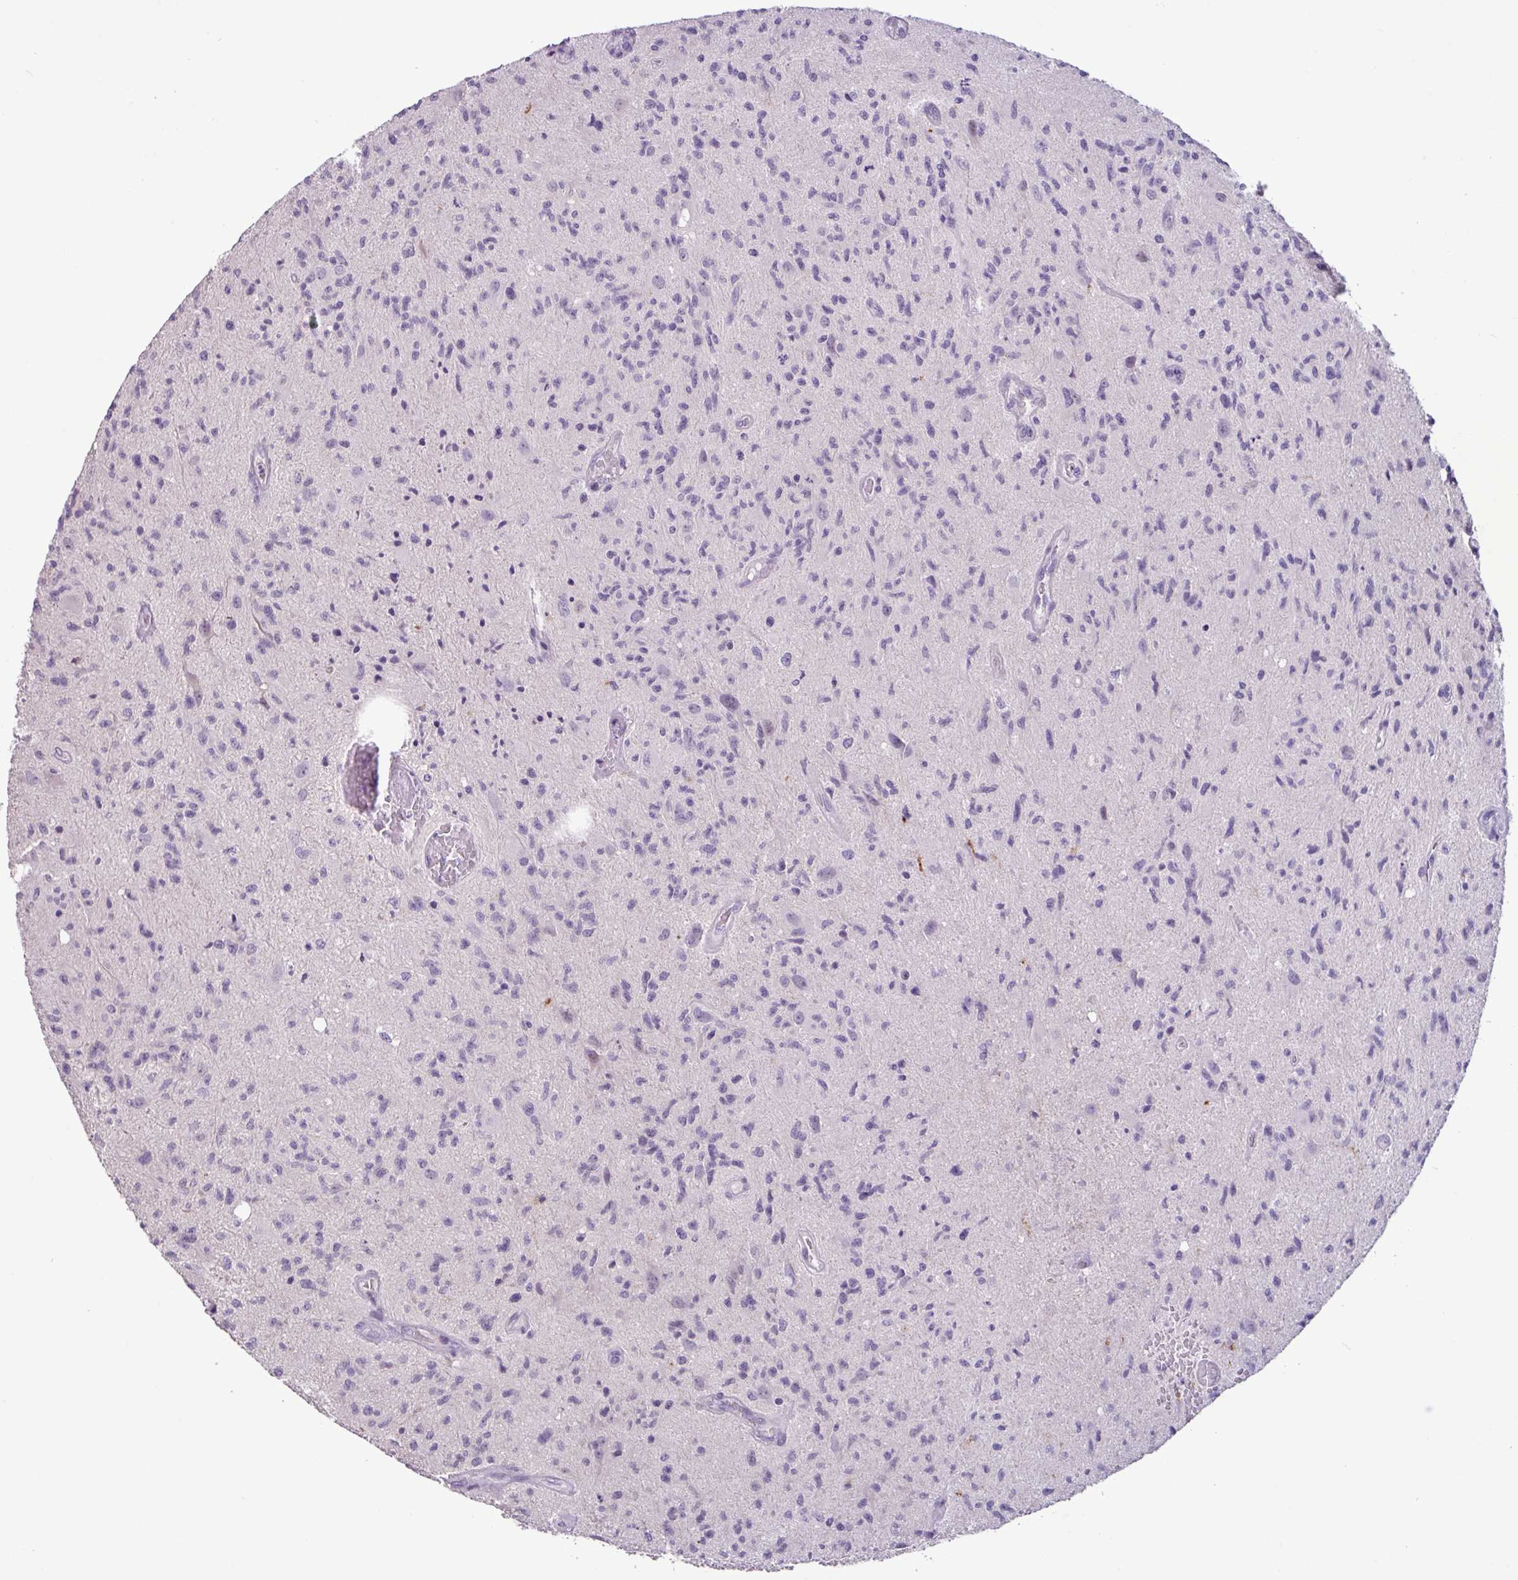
{"staining": {"intensity": "negative", "quantity": "none", "location": "none"}, "tissue": "glioma", "cell_type": "Tumor cells", "image_type": "cancer", "snomed": [{"axis": "morphology", "description": "Glioma, malignant, High grade"}, {"axis": "topography", "description": "Brain"}], "caption": "There is no significant staining in tumor cells of glioma.", "gene": "PNLDC1", "patient": {"sex": "male", "age": 67}}